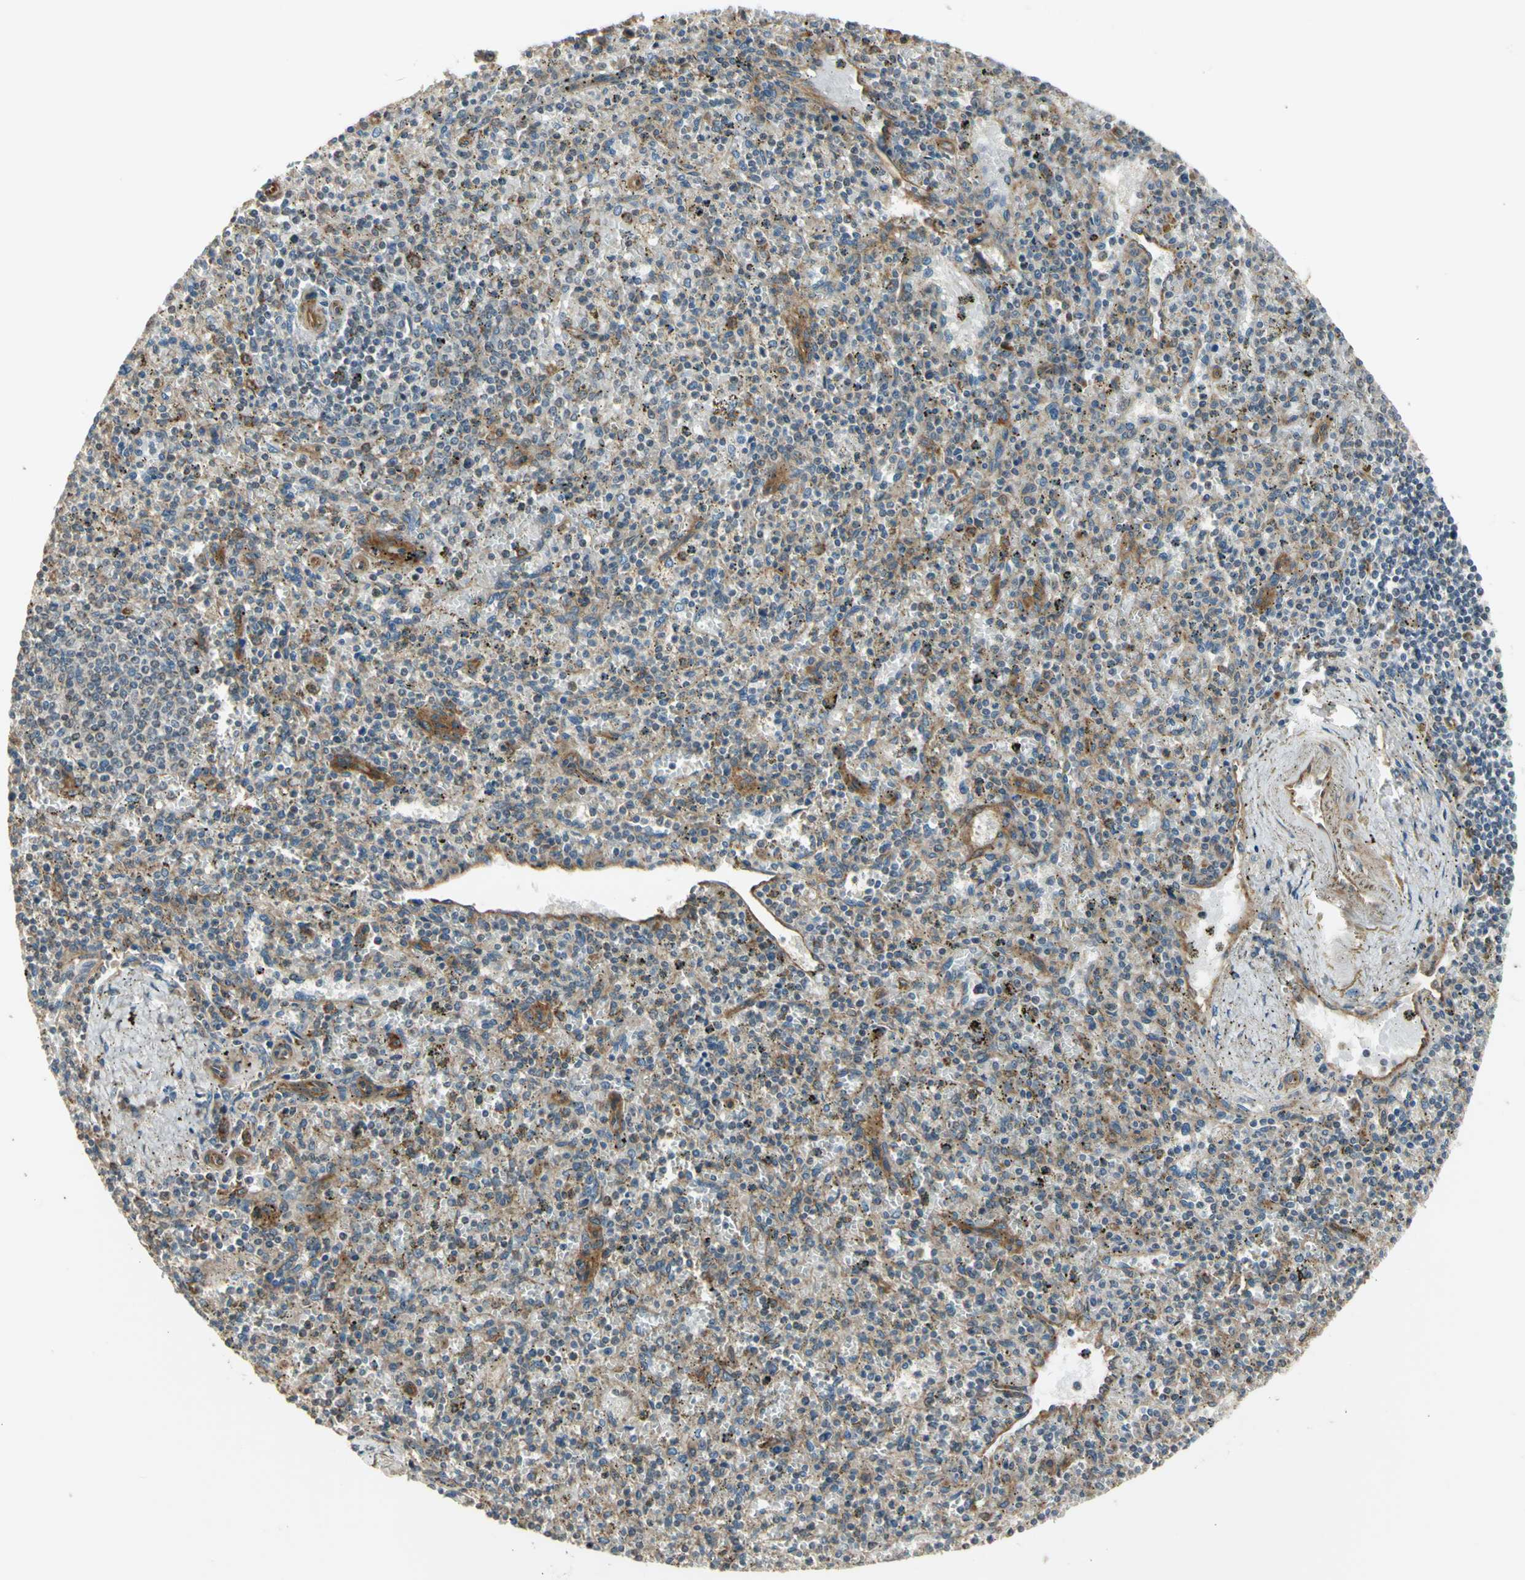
{"staining": {"intensity": "moderate", "quantity": "25%-75%", "location": "cytoplasmic/membranous"}, "tissue": "spleen", "cell_type": "Cells in red pulp", "image_type": "normal", "snomed": [{"axis": "morphology", "description": "Normal tissue, NOS"}, {"axis": "topography", "description": "Spleen"}], "caption": "Protein analysis of normal spleen shows moderate cytoplasmic/membranous staining in approximately 25%-75% of cells in red pulp. (Brightfield microscopy of DAB IHC at high magnification).", "gene": "EFNB2", "patient": {"sex": "male", "age": 72}}